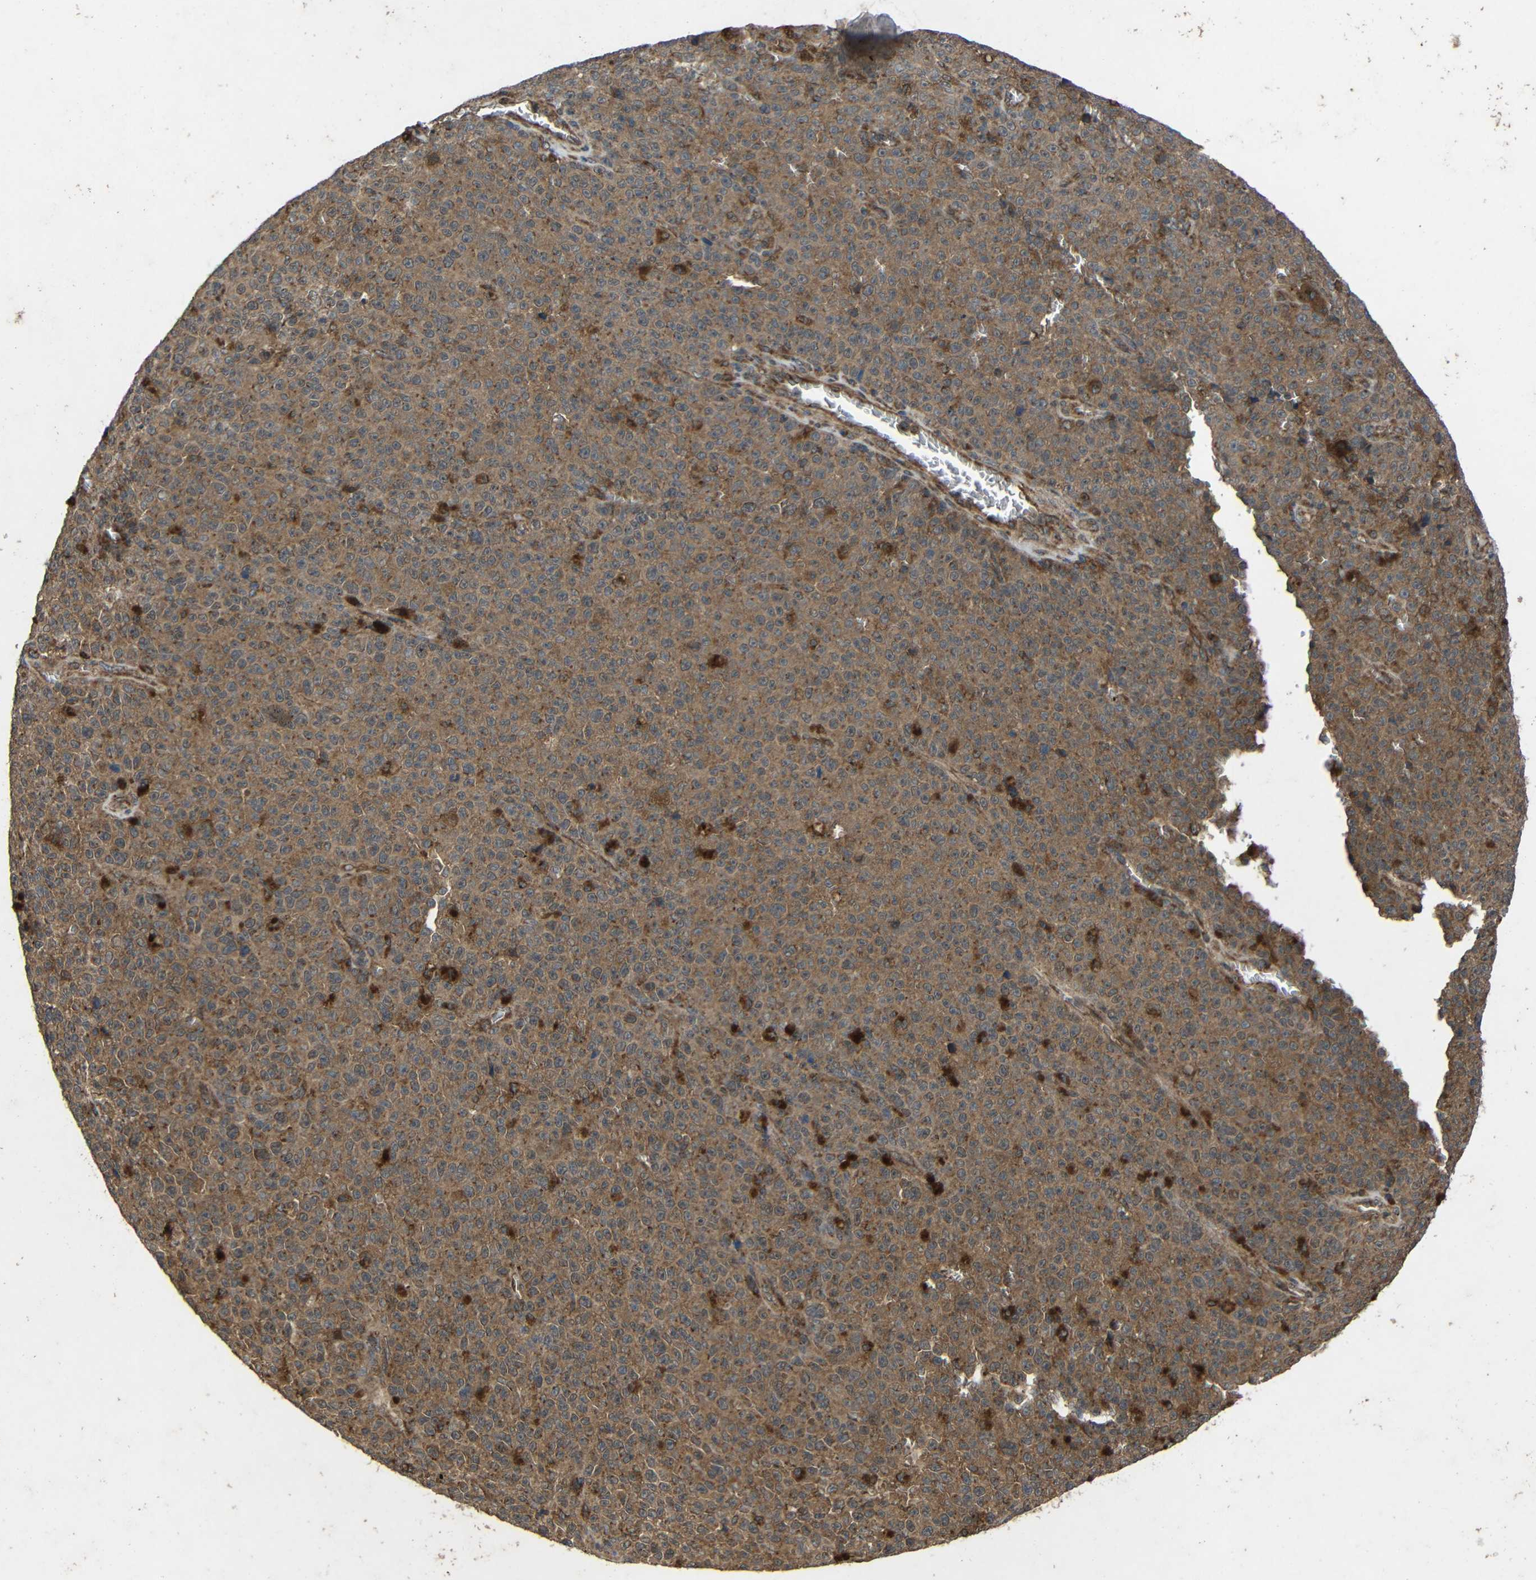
{"staining": {"intensity": "moderate", "quantity": ">75%", "location": "cytoplasmic/membranous"}, "tissue": "melanoma", "cell_type": "Tumor cells", "image_type": "cancer", "snomed": [{"axis": "morphology", "description": "Malignant melanoma, NOS"}, {"axis": "topography", "description": "Skin"}], "caption": "Brown immunohistochemical staining in human malignant melanoma shows moderate cytoplasmic/membranous positivity in about >75% of tumor cells.", "gene": "C1GALT1", "patient": {"sex": "female", "age": 82}}